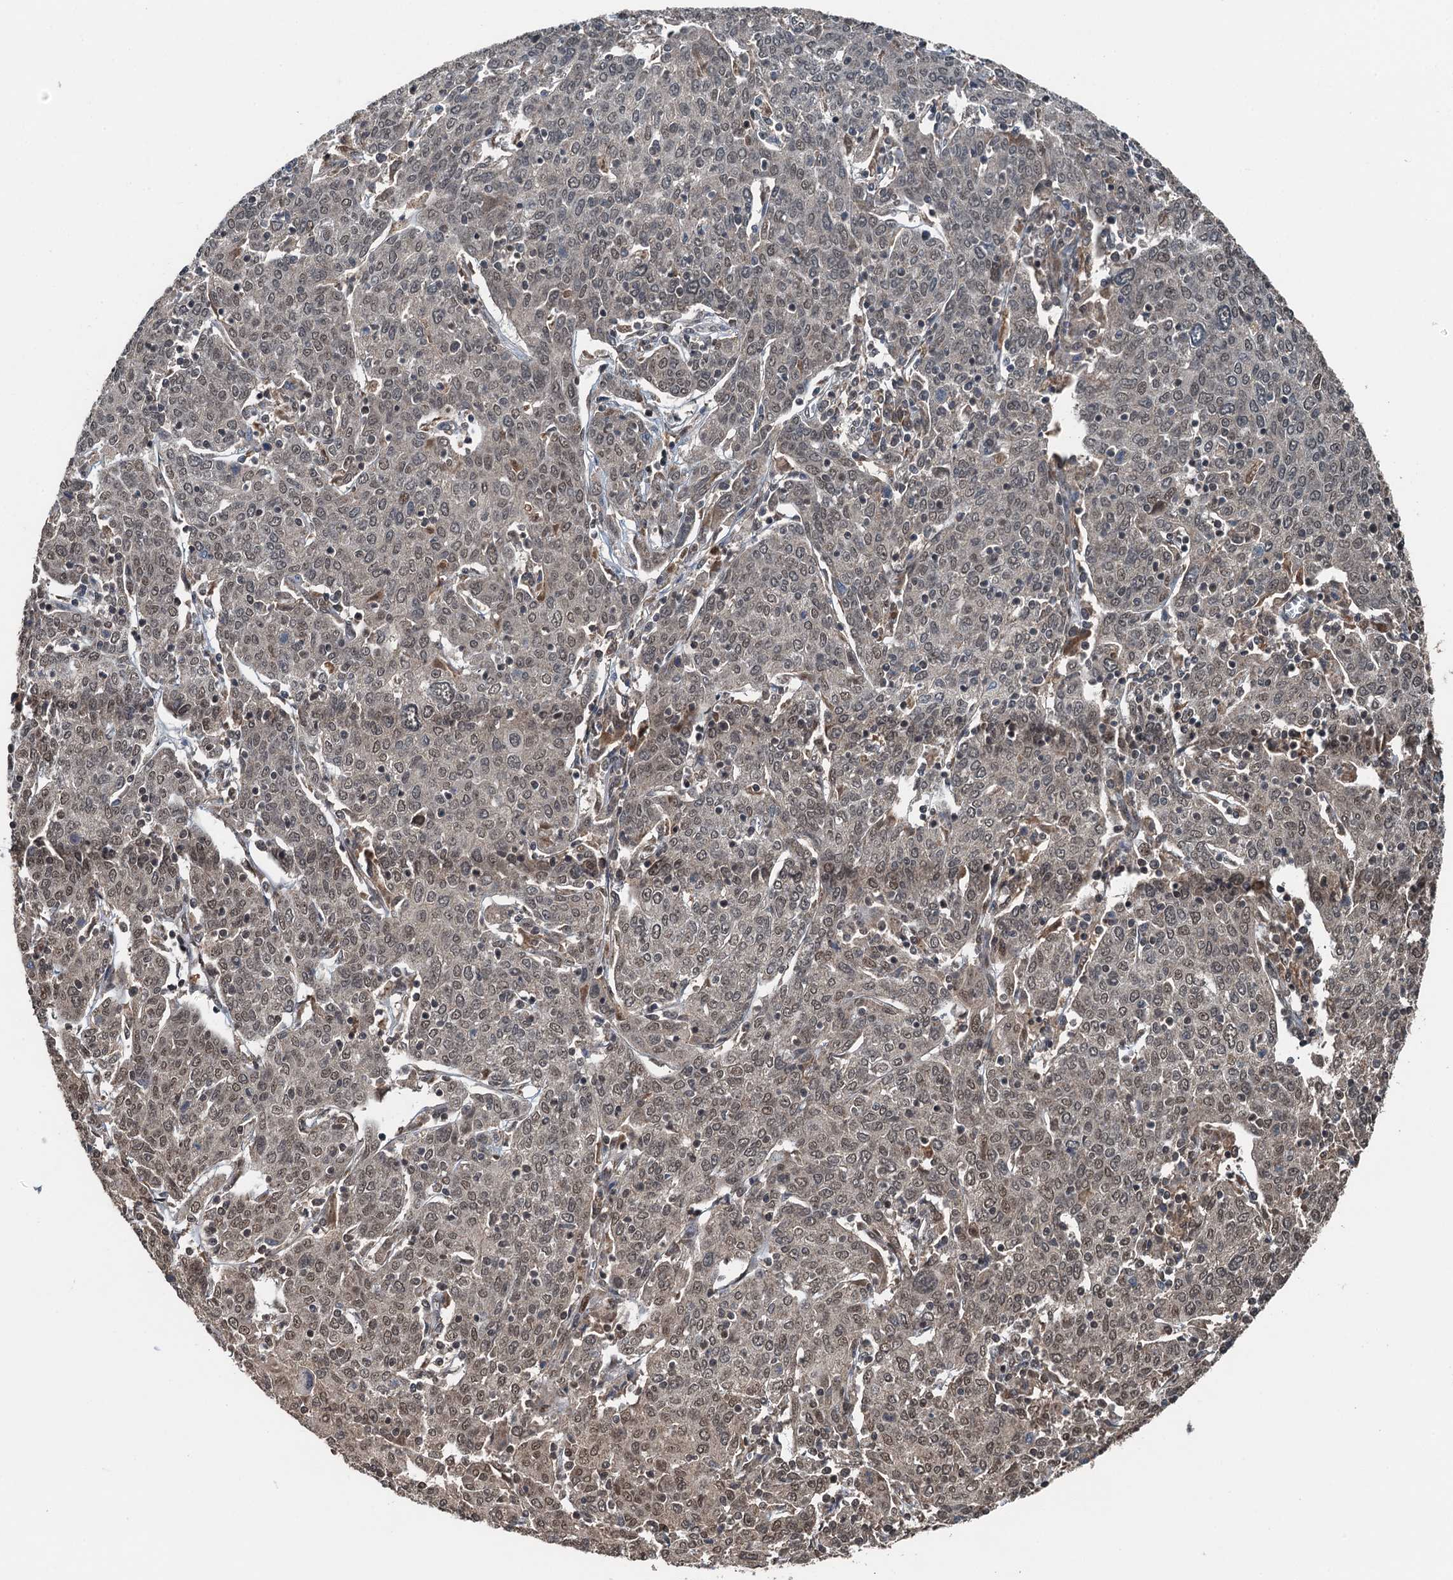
{"staining": {"intensity": "moderate", "quantity": "25%-75%", "location": "nuclear"}, "tissue": "cervical cancer", "cell_type": "Tumor cells", "image_type": "cancer", "snomed": [{"axis": "morphology", "description": "Squamous cell carcinoma, NOS"}, {"axis": "topography", "description": "Cervix"}], "caption": "Human cervical squamous cell carcinoma stained for a protein (brown) reveals moderate nuclear positive expression in about 25%-75% of tumor cells.", "gene": "UBXN6", "patient": {"sex": "female", "age": 67}}